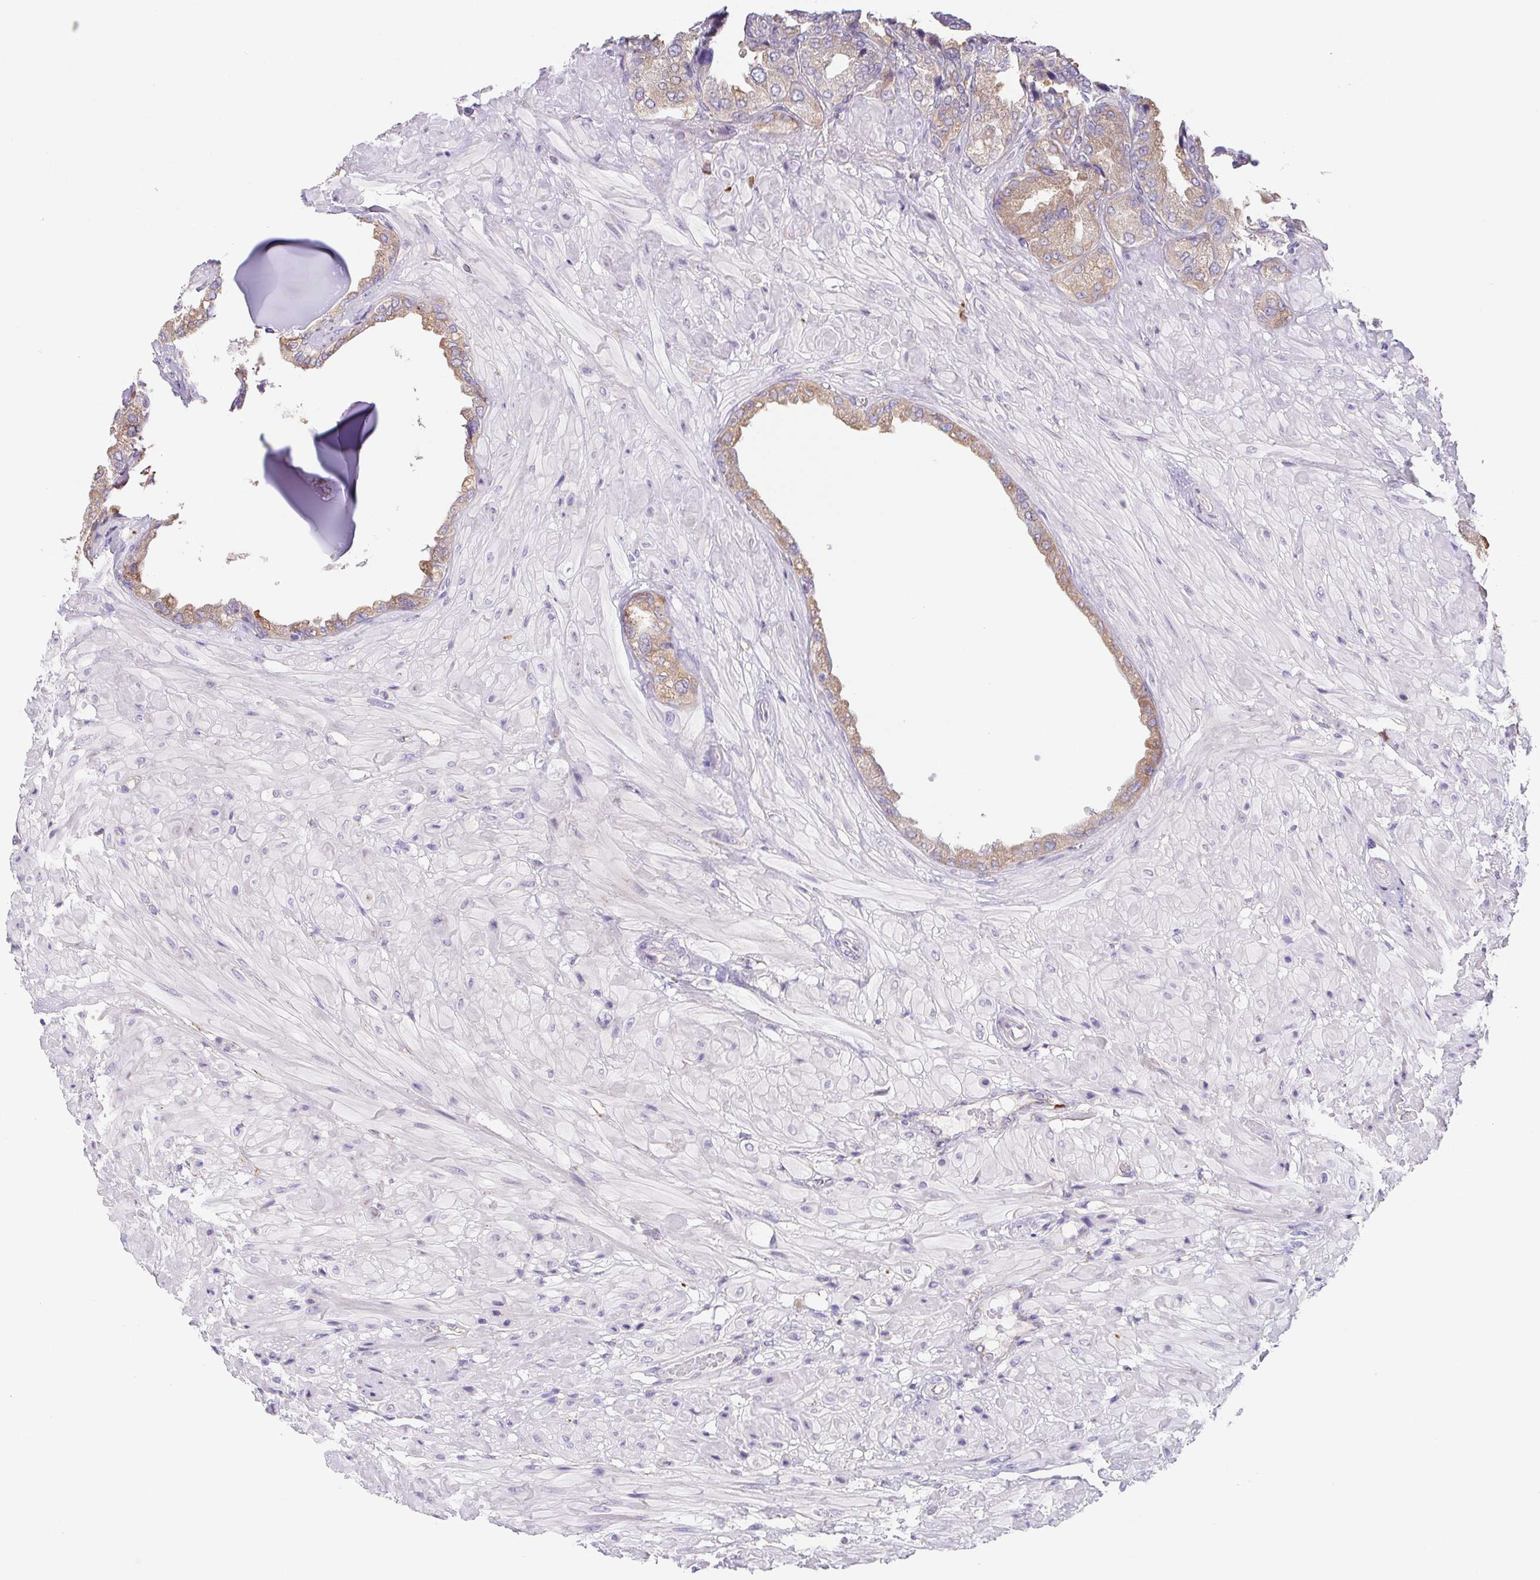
{"staining": {"intensity": "moderate", "quantity": ">75%", "location": "cytoplasmic/membranous"}, "tissue": "seminal vesicle", "cell_type": "Glandular cells", "image_type": "normal", "snomed": [{"axis": "morphology", "description": "Normal tissue, NOS"}, {"axis": "topography", "description": "Seminal veicle"}], "caption": "Immunohistochemistry histopathology image of normal seminal vesicle: human seminal vesicle stained using immunohistochemistry (IHC) demonstrates medium levels of moderate protein expression localized specifically in the cytoplasmic/membranous of glandular cells, appearing as a cytoplasmic/membranous brown color.", "gene": "ADAM8", "patient": {"sex": "male", "age": 55}}